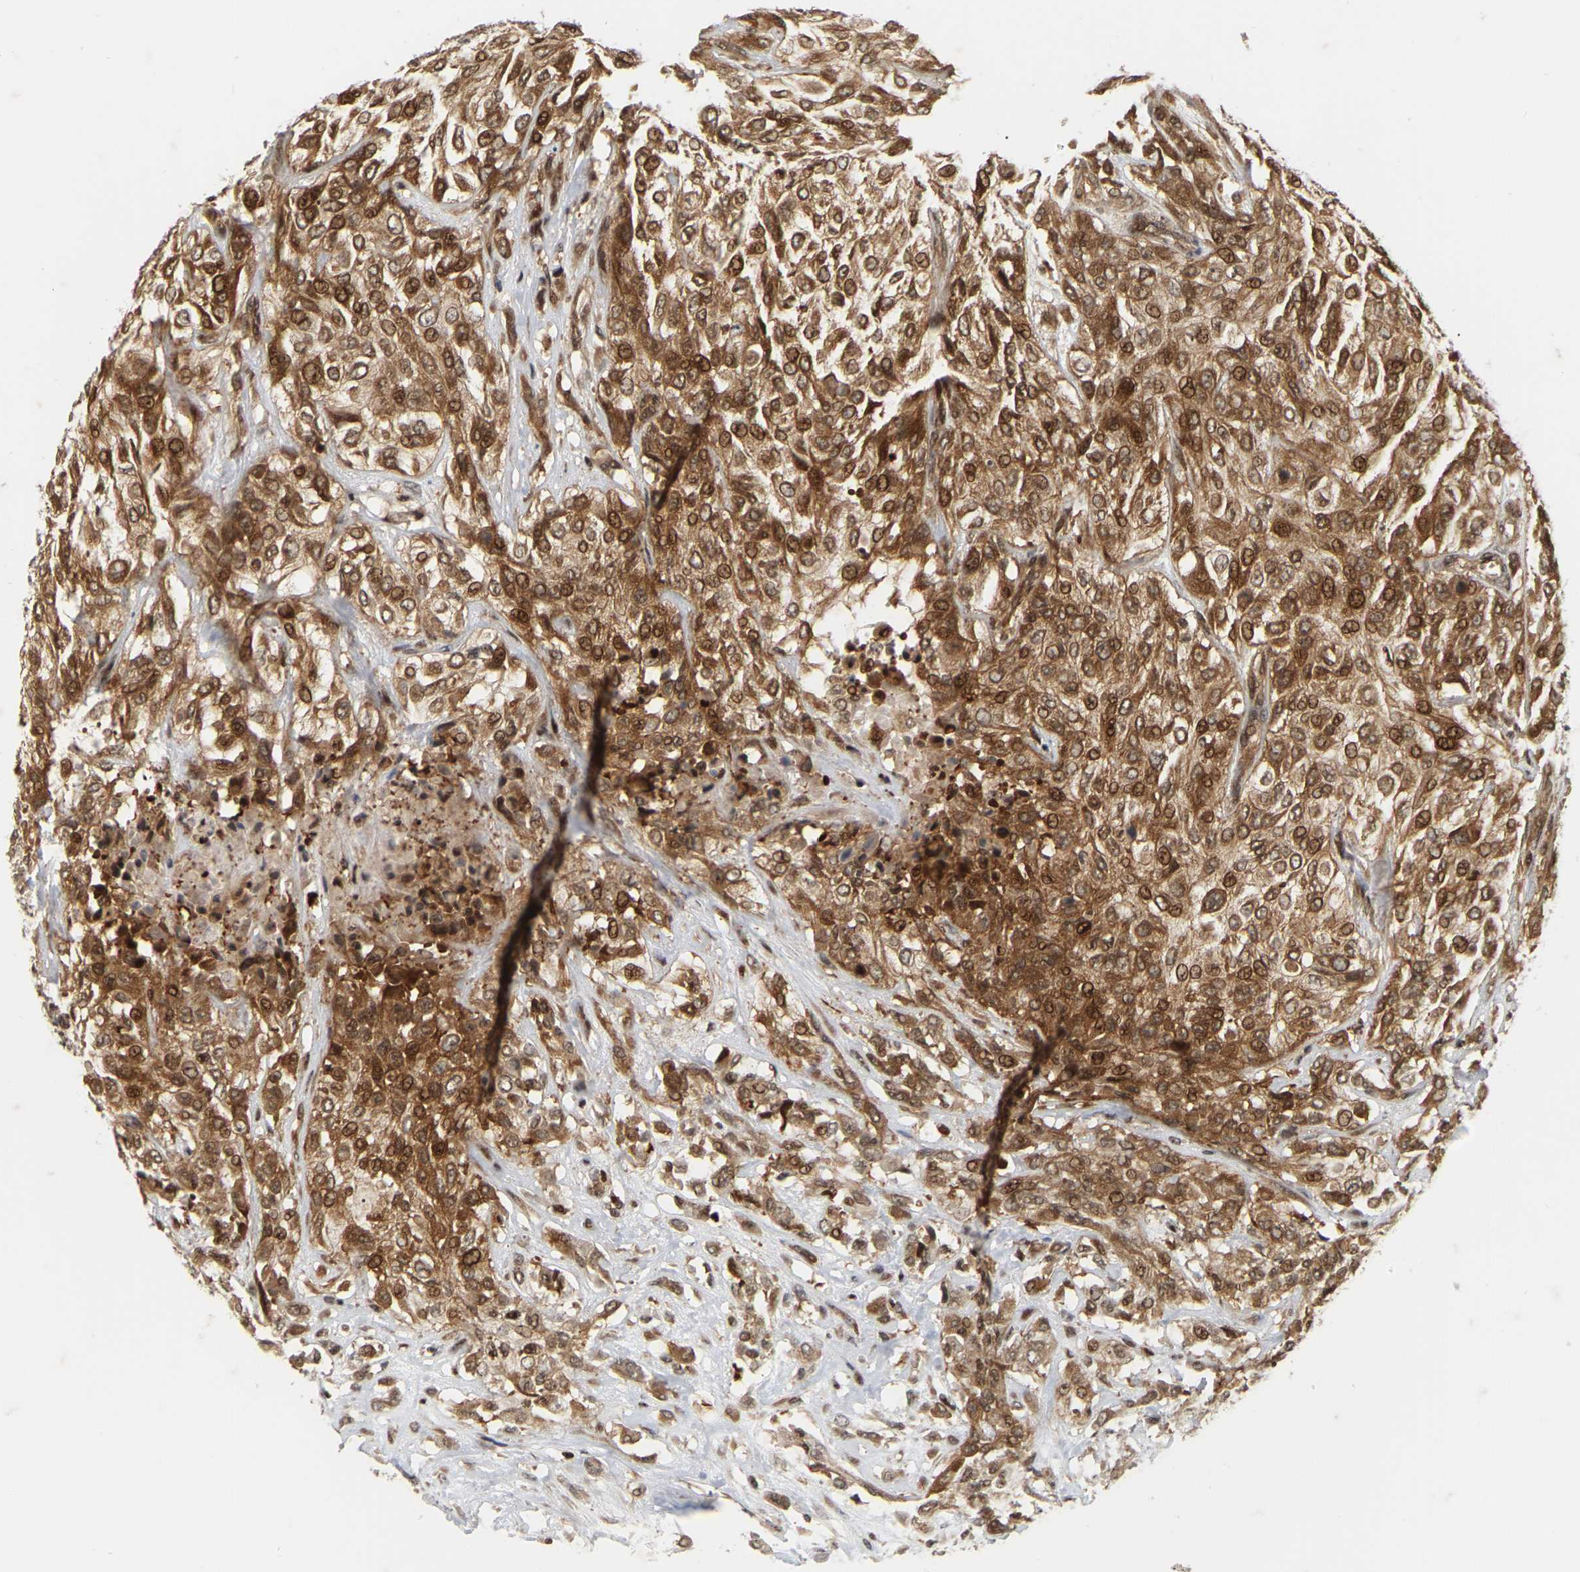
{"staining": {"intensity": "moderate", "quantity": ">75%", "location": "cytoplasmic/membranous,nuclear"}, "tissue": "urothelial cancer", "cell_type": "Tumor cells", "image_type": "cancer", "snomed": [{"axis": "morphology", "description": "Urothelial carcinoma, High grade"}, {"axis": "topography", "description": "Urinary bladder"}], "caption": "Protein staining by immunohistochemistry reveals moderate cytoplasmic/membranous and nuclear staining in about >75% of tumor cells in urothelial cancer.", "gene": "NFE2L2", "patient": {"sex": "male", "age": 57}}